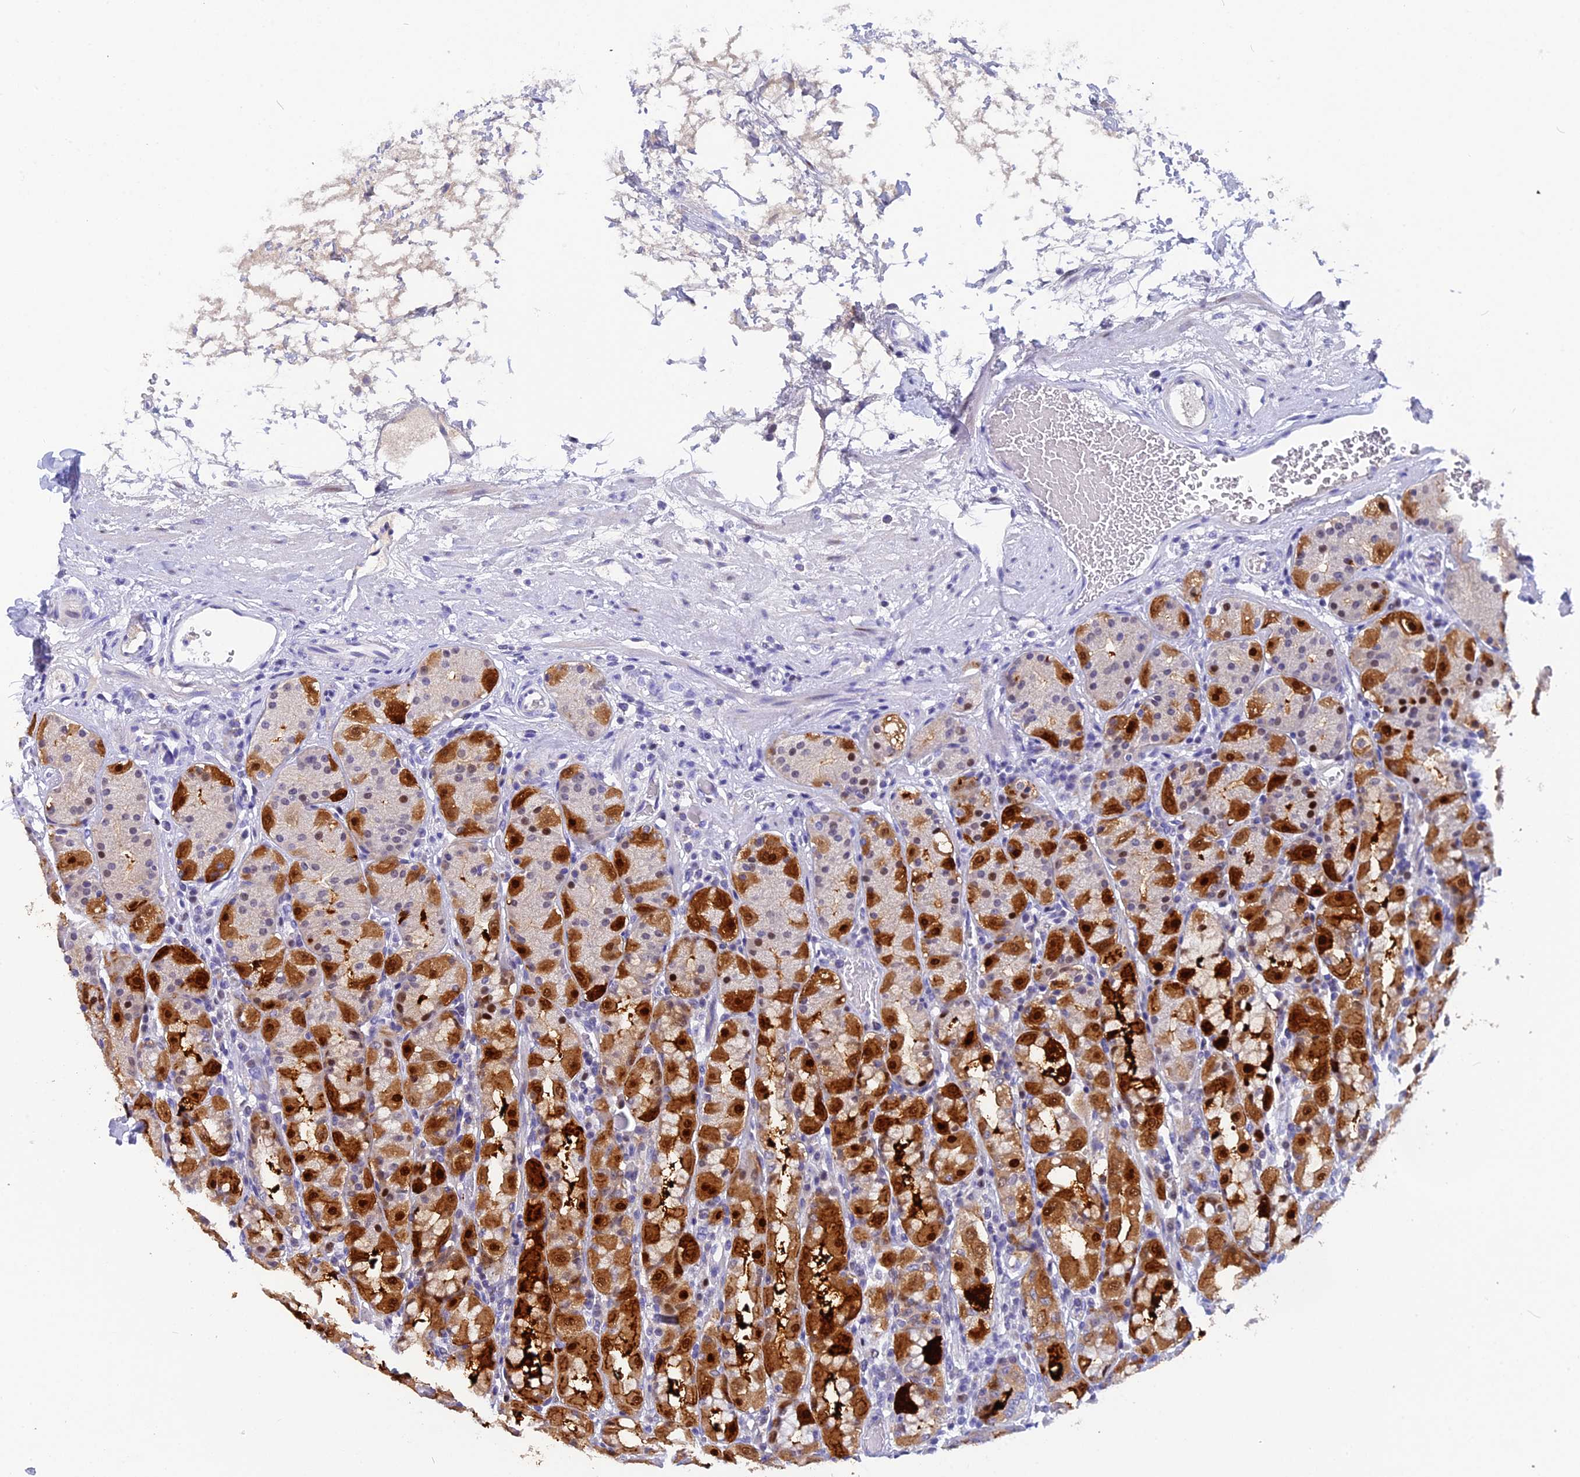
{"staining": {"intensity": "strong", "quantity": "25%-75%", "location": "cytoplasmic/membranous,nuclear"}, "tissue": "stomach", "cell_type": "Glandular cells", "image_type": "normal", "snomed": [{"axis": "morphology", "description": "Normal tissue, NOS"}, {"axis": "topography", "description": "Stomach, lower"}], "caption": "Strong cytoplasmic/membranous,nuclear protein staining is identified in approximately 25%-75% of glandular cells in stomach.", "gene": "NKPD1", "patient": {"sex": "female", "age": 56}}